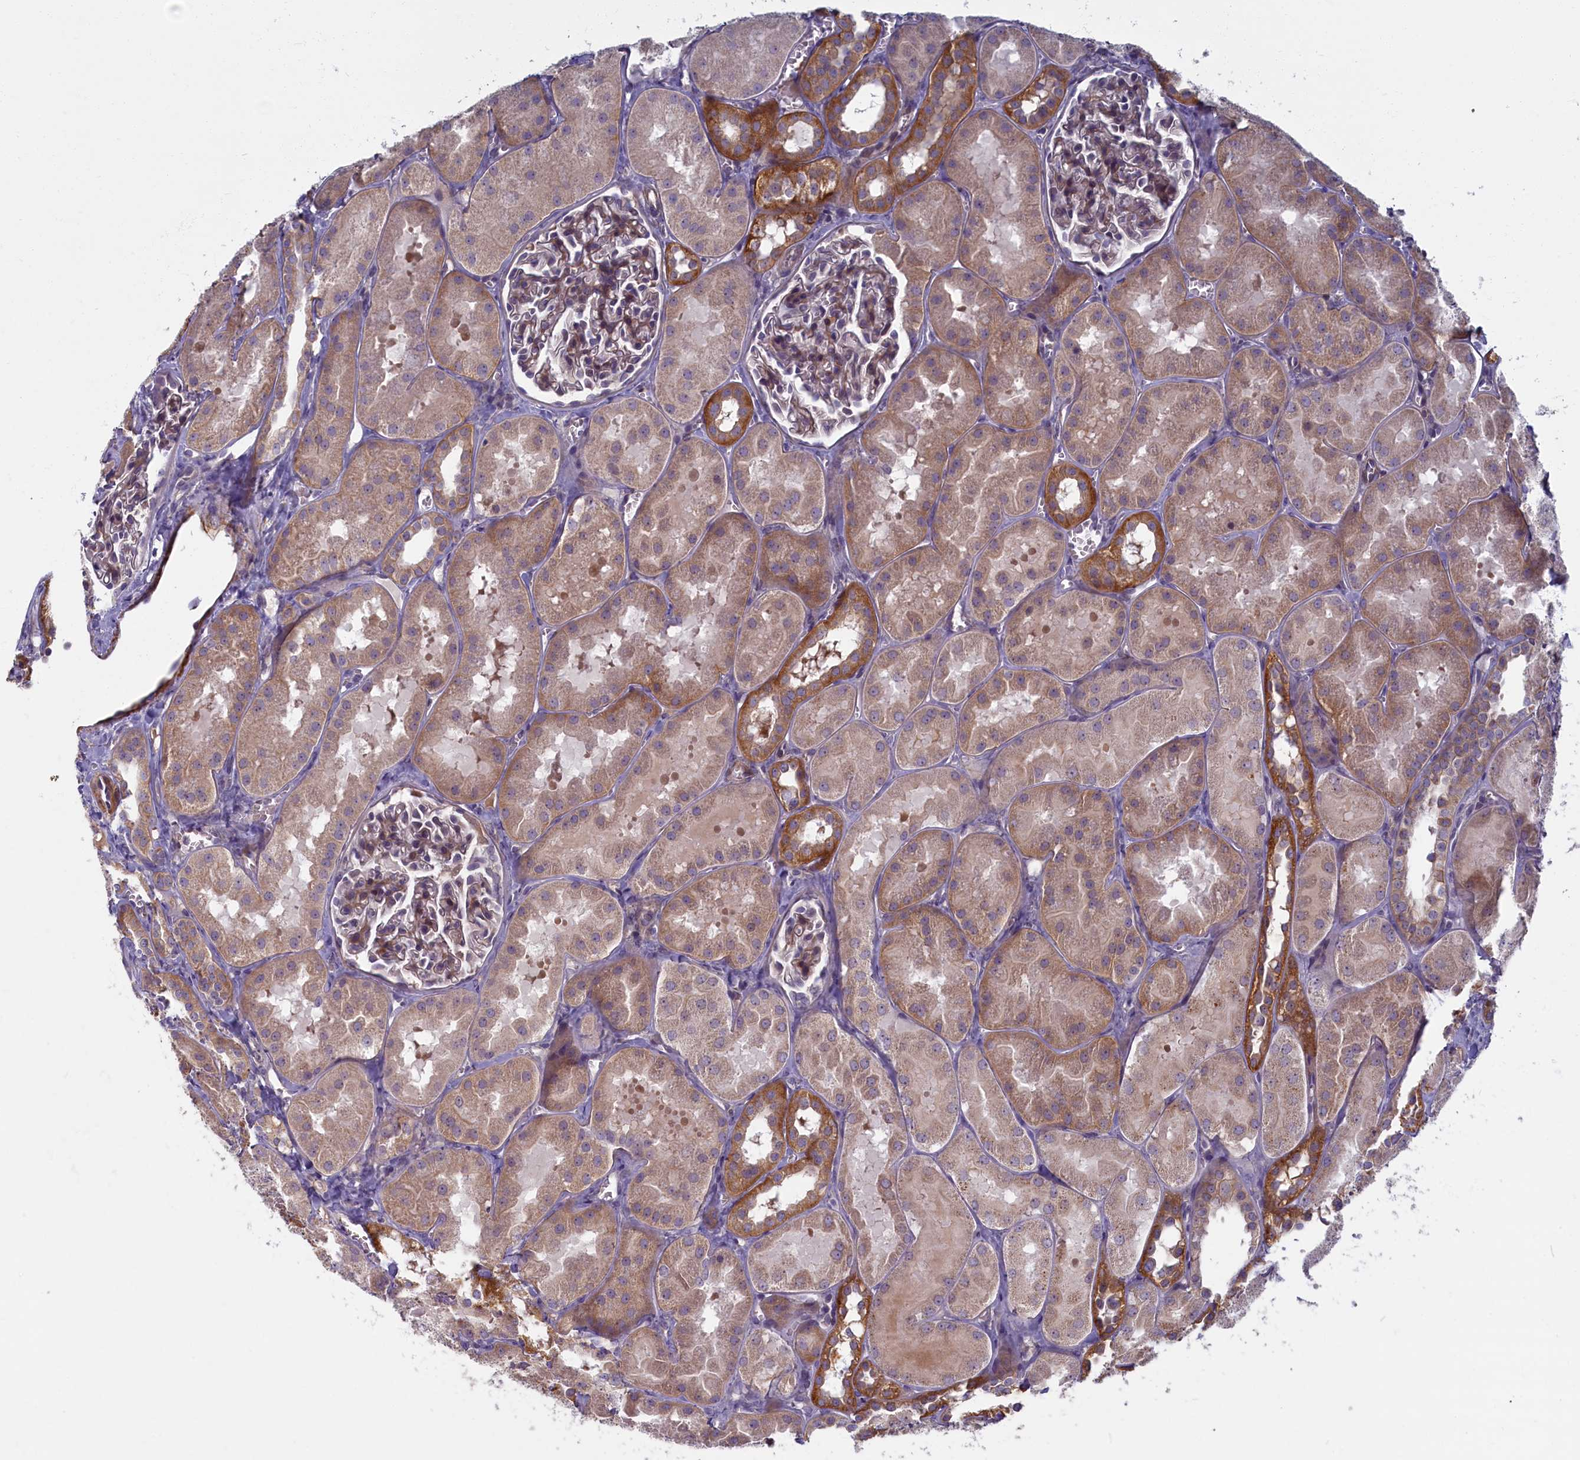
{"staining": {"intensity": "weak", "quantity": "25%-75%", "location": "cytoplasmic/membranous"}, "tissue": "kidney", "cell_type": "Cells in glomeruli", "image_type": "normal", "snomed": [{"axis": "morphology", "description": "Normal tissue, NOS"}, {"axis": "topography", "description": "Kidney"}, {"axis": "topography", "description": "Urinary bladder"}], "caption": "Human kidney stained for a protein (brown) exhibits weak cytoplasmic/membranous positive staining in approximately 25%-75% of cells in glomeruli.", "gene": "TRPM4", "patient": {"sex": "male", "age": 16}}